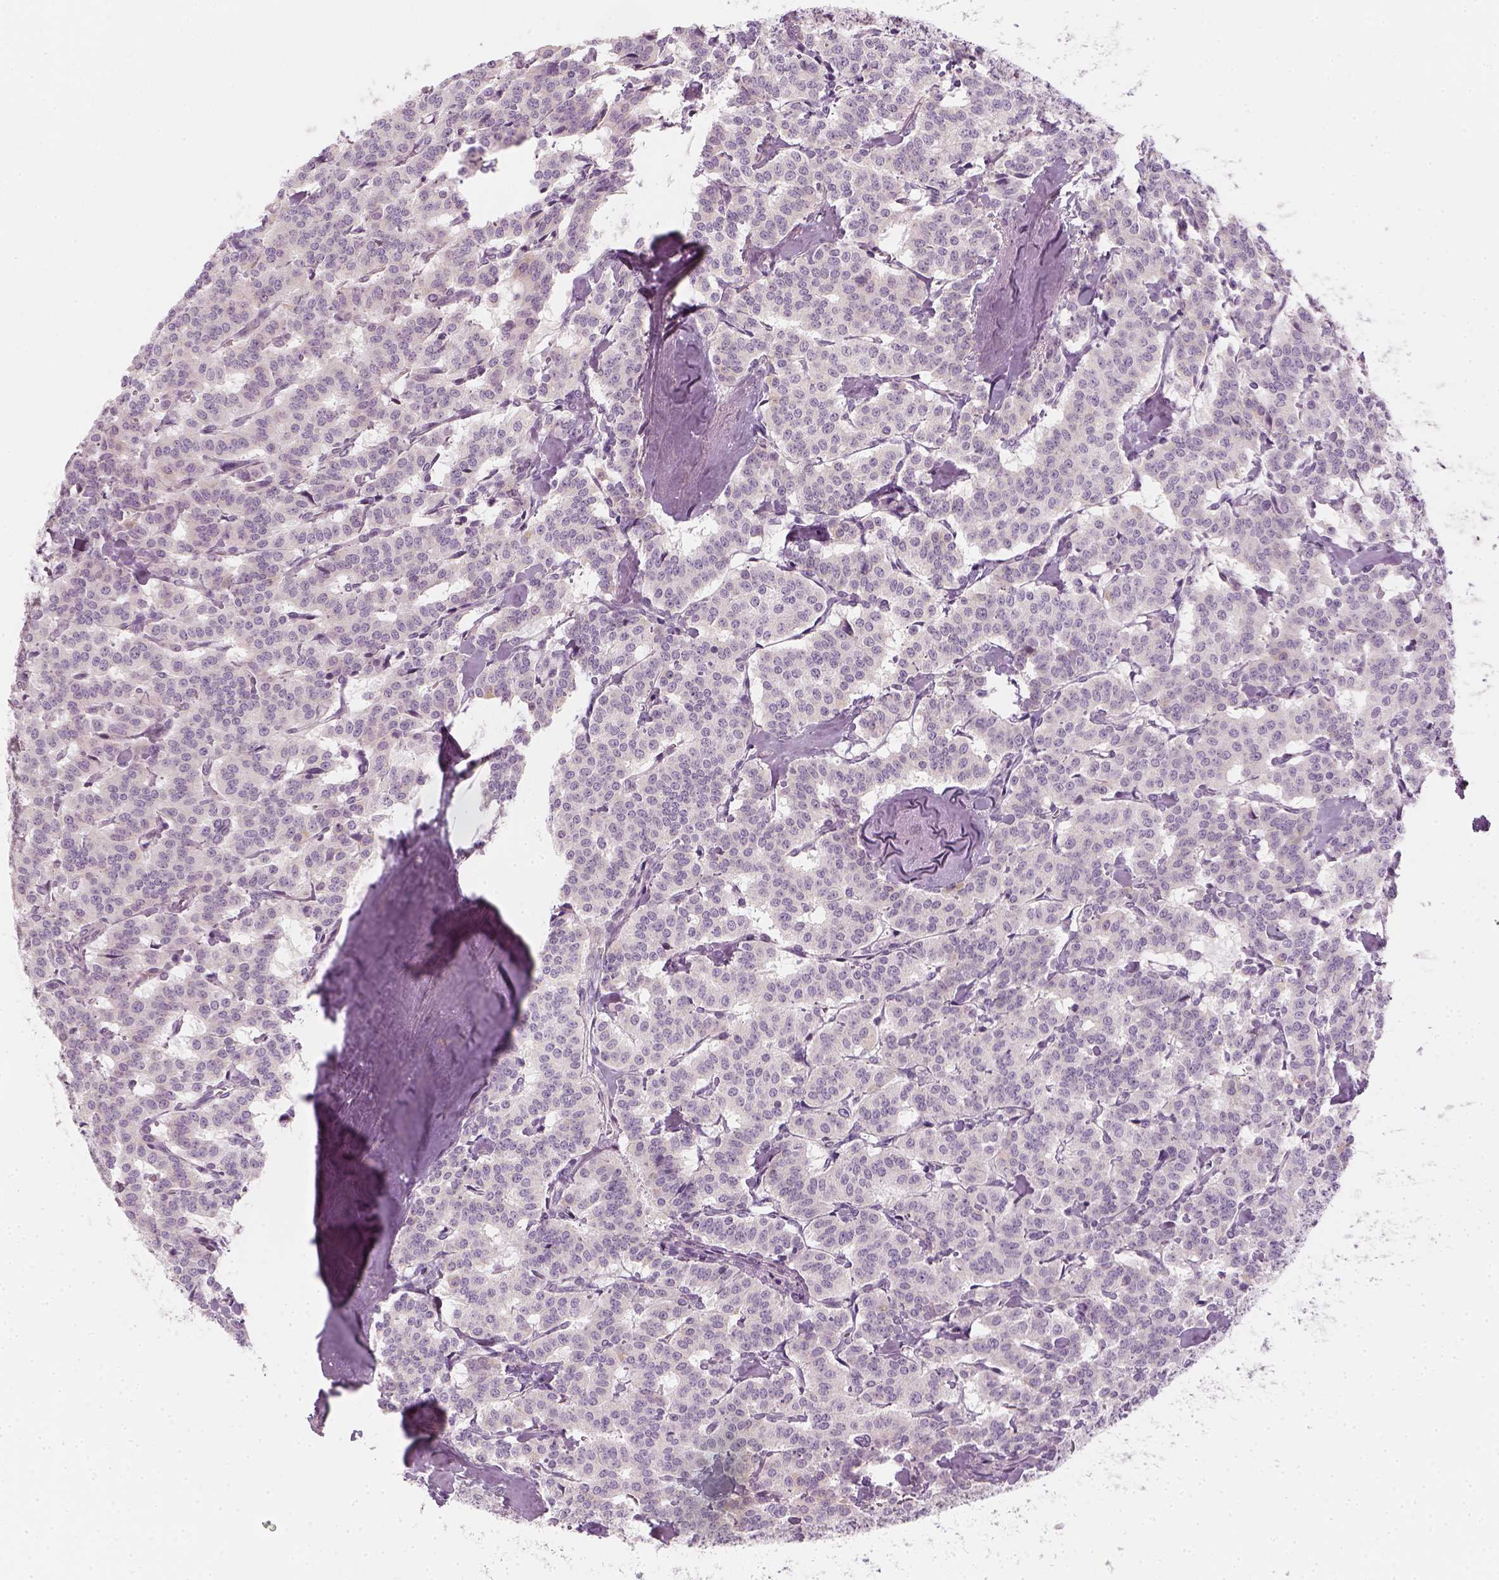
{"staining": {"intensity": "negative", "quantity": "none", "location": "none"}, "tissue": "carcinoid", "cell_type": "Tumor cells", "image_type": "cancer", "snomed": [{"axis": "morphology", "description": "Carcinoid, malignant, NOS"}, {"axis": "topography", "description": "Lung"}], "caption": "Human carcinoid stained for a protein using immunohistochemistry displays no expression in tumor cells.", "gene": "PRAME", "patient": {"sex": "female", "age": 46}}